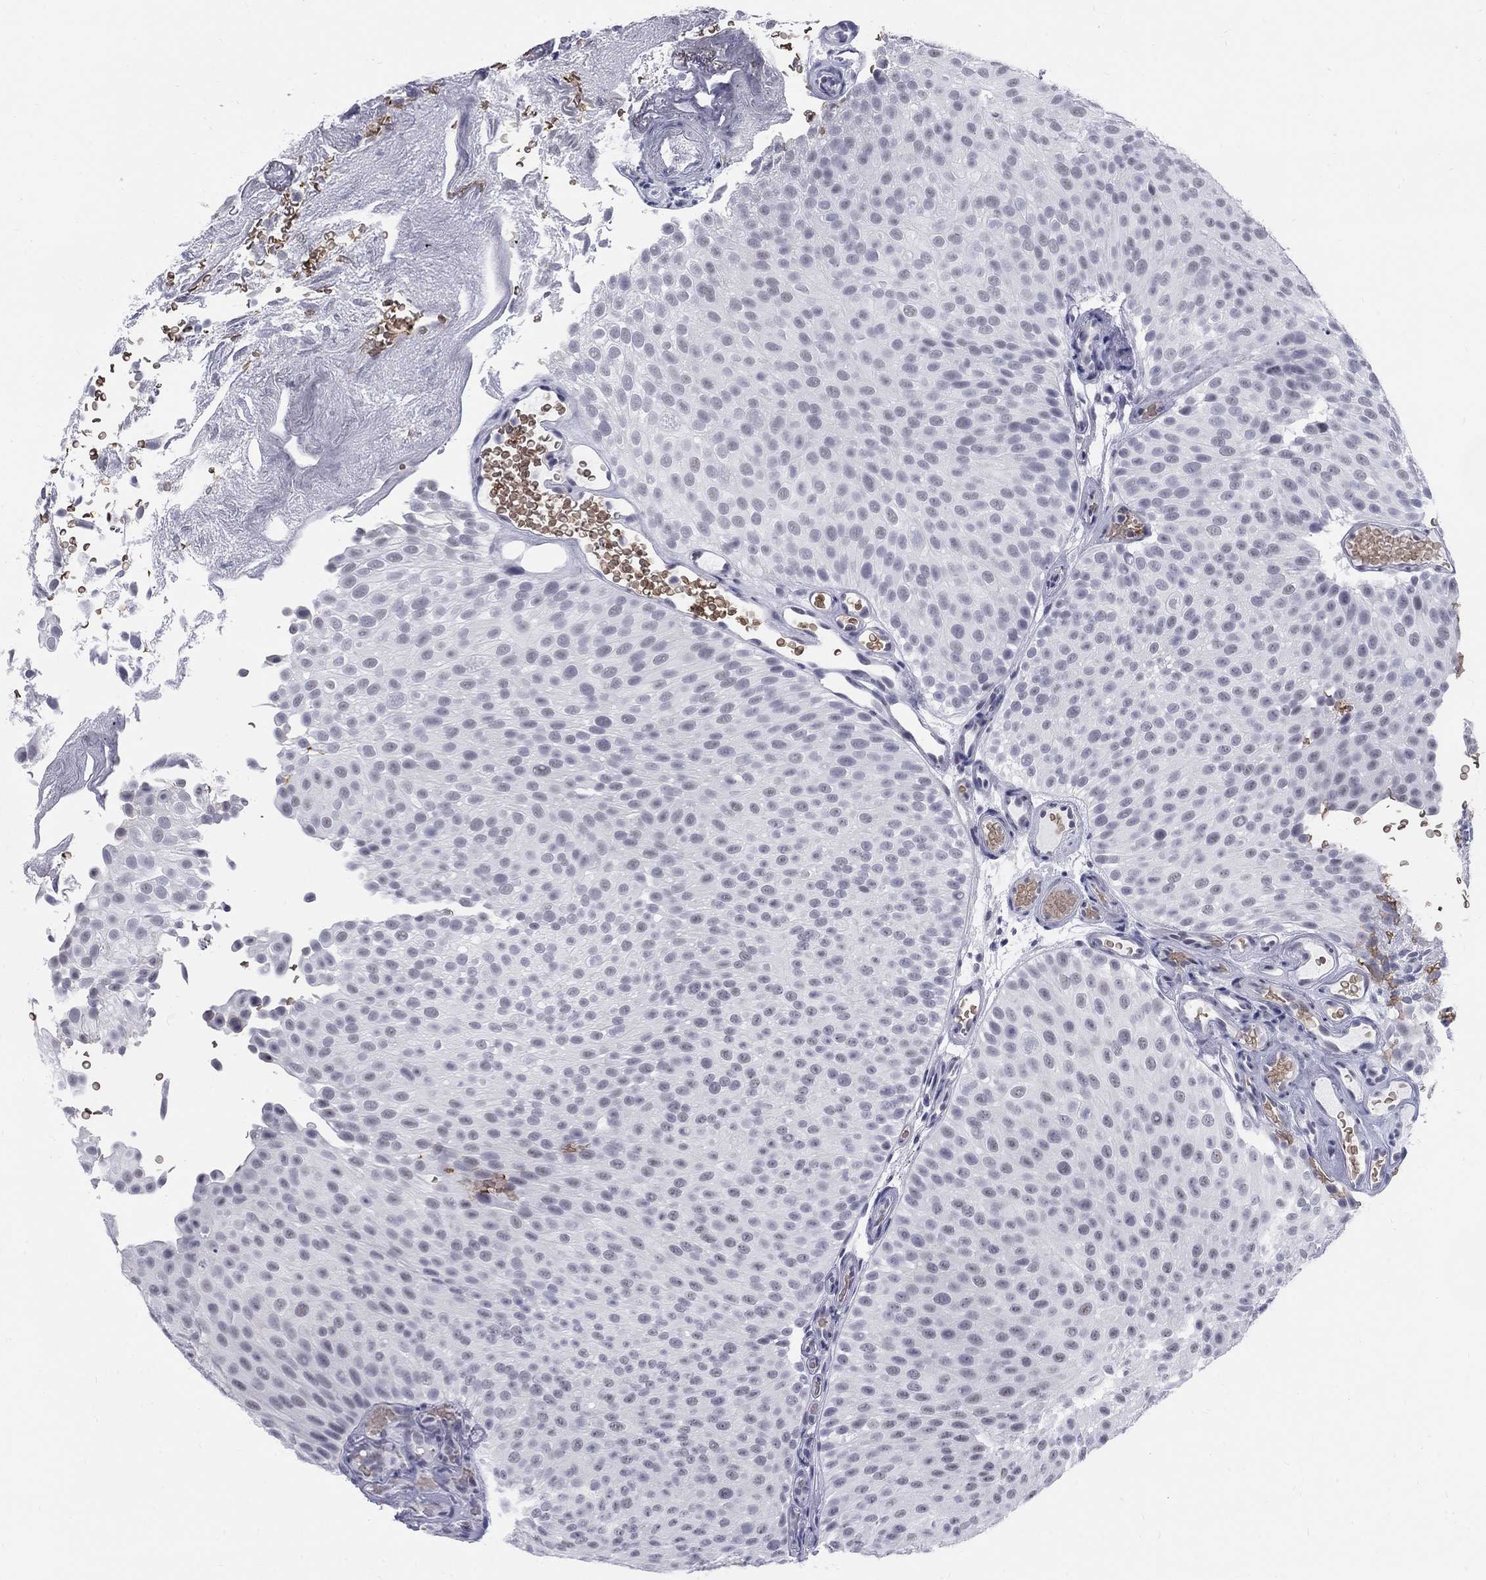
{"staining": {"intensity": "negative", "quantity": "none", "location": "none"}, "tissue": "urothelial cancer", "cell_type": "Tumor cells", "image_type": "cancer", "snomed": [{"axis": "morphology", "description": "Urothelial carcinoma, Low grade"}, {"axis": "topography", "description": "Urinary bladder"}], "caption": "IHC micrograph of neoplastic tissue: human low-grade urothelial carcinoma stained with DAB (3,3'-diaminobenzidine) shows no significant protein positivity in tumor cells.", "gene": "DMTN", "patient": {"sex": "male", "age": 78}}